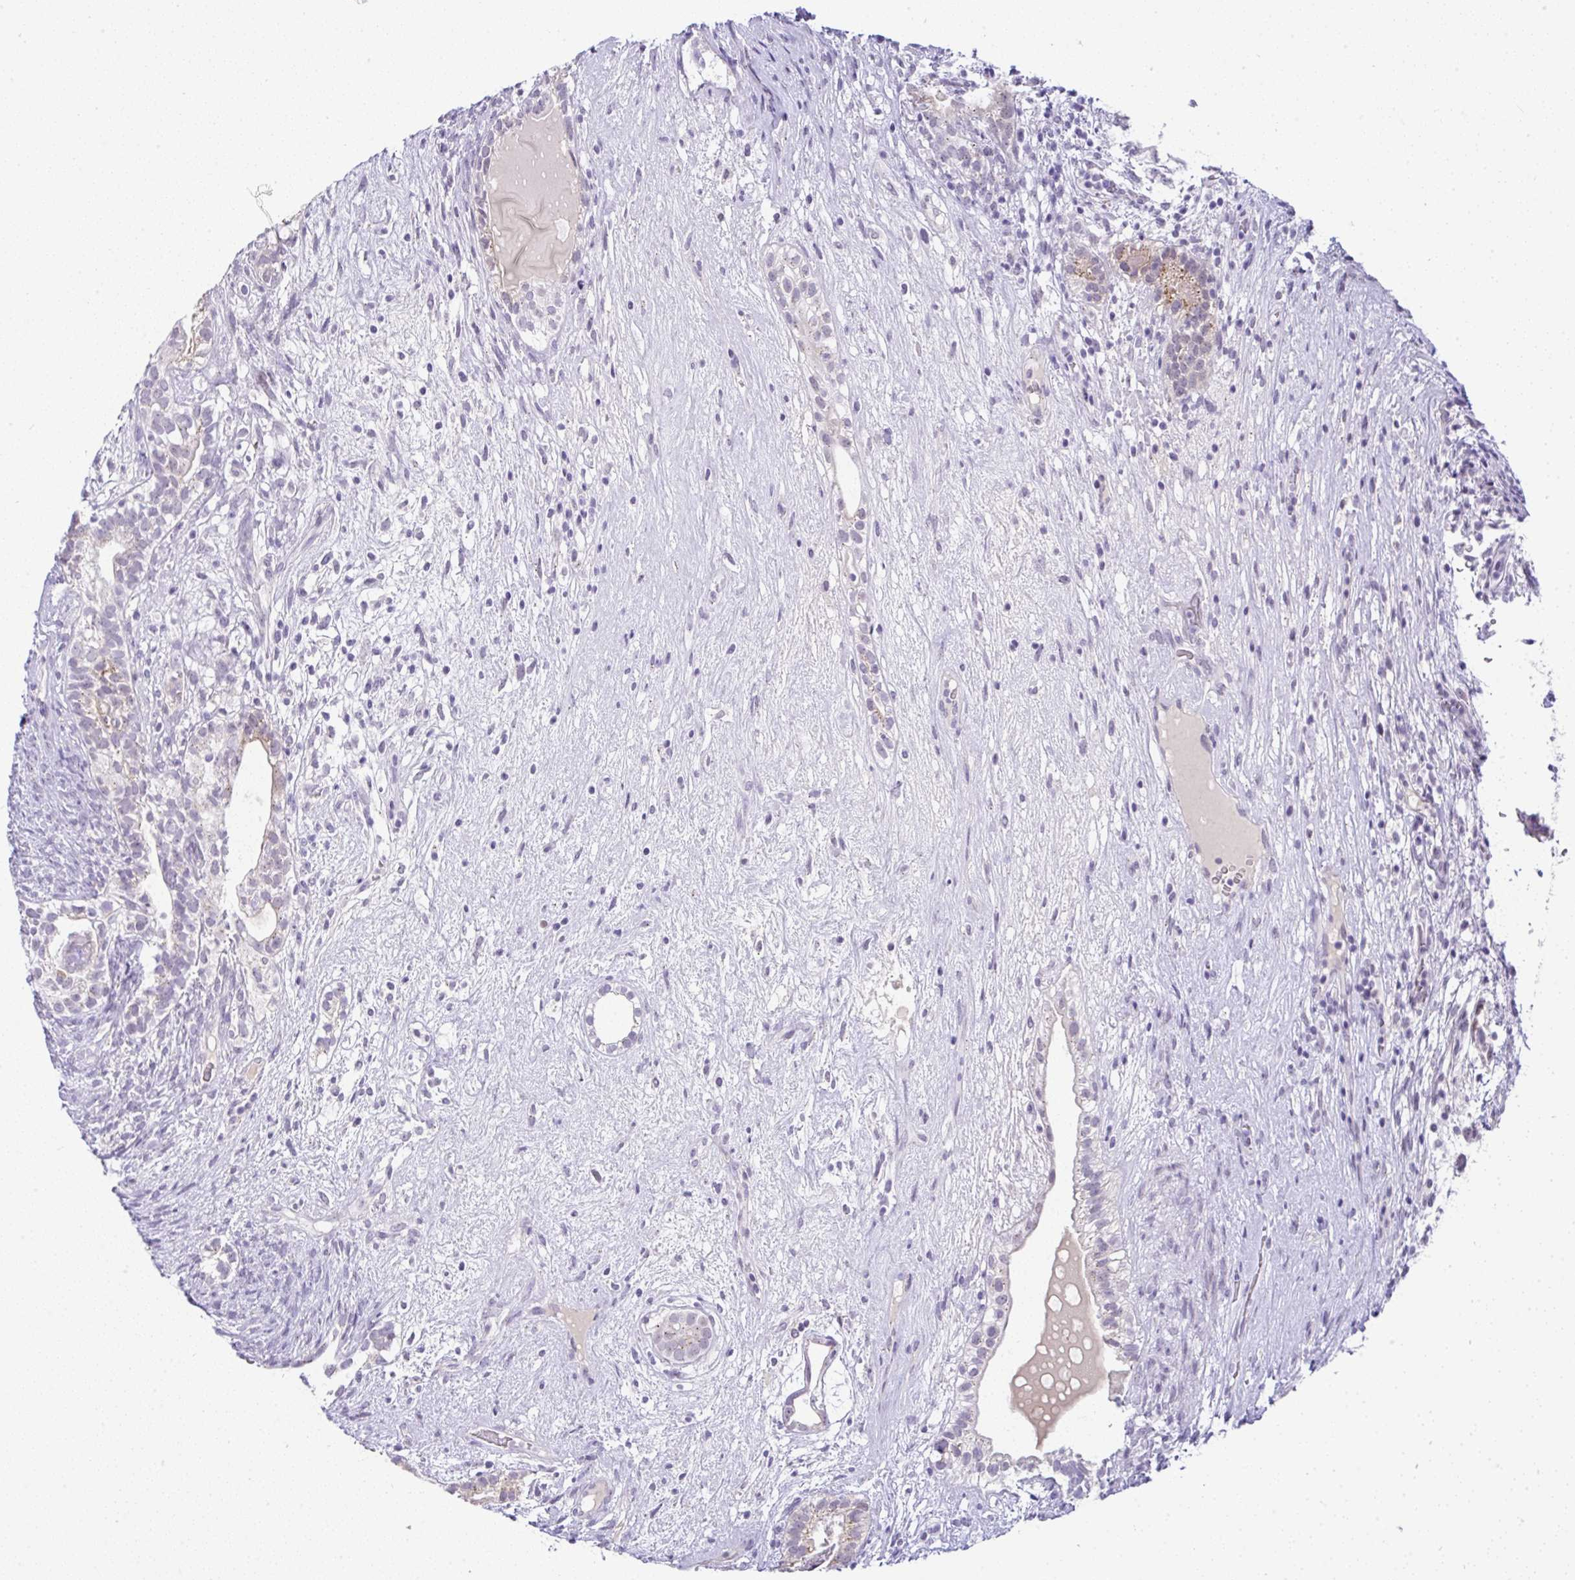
{"staining": {"intensity": "weak", "quantity": "25%-75%", "location": "cytoplasmic/membranous"}, "tissue": "testis cancer", "cell_type": "Tumor cells", "image_type": "cancer", "snomed": [{"axis": "morphology", "description": "Seminoma, NOS"}, {"axis": "morphology", "description": "Carcinoma, Embryonal, NOS"}, {"axis": "topography", "description": "Testis"}], "caption": "Weak cytoplasmic/membranous expression is seen in about 25%-75% of tumor cells in embryonal carcinoma (testis).", "gene": "FAM177A1", "patient": {"sex": "male", "age": 41}}